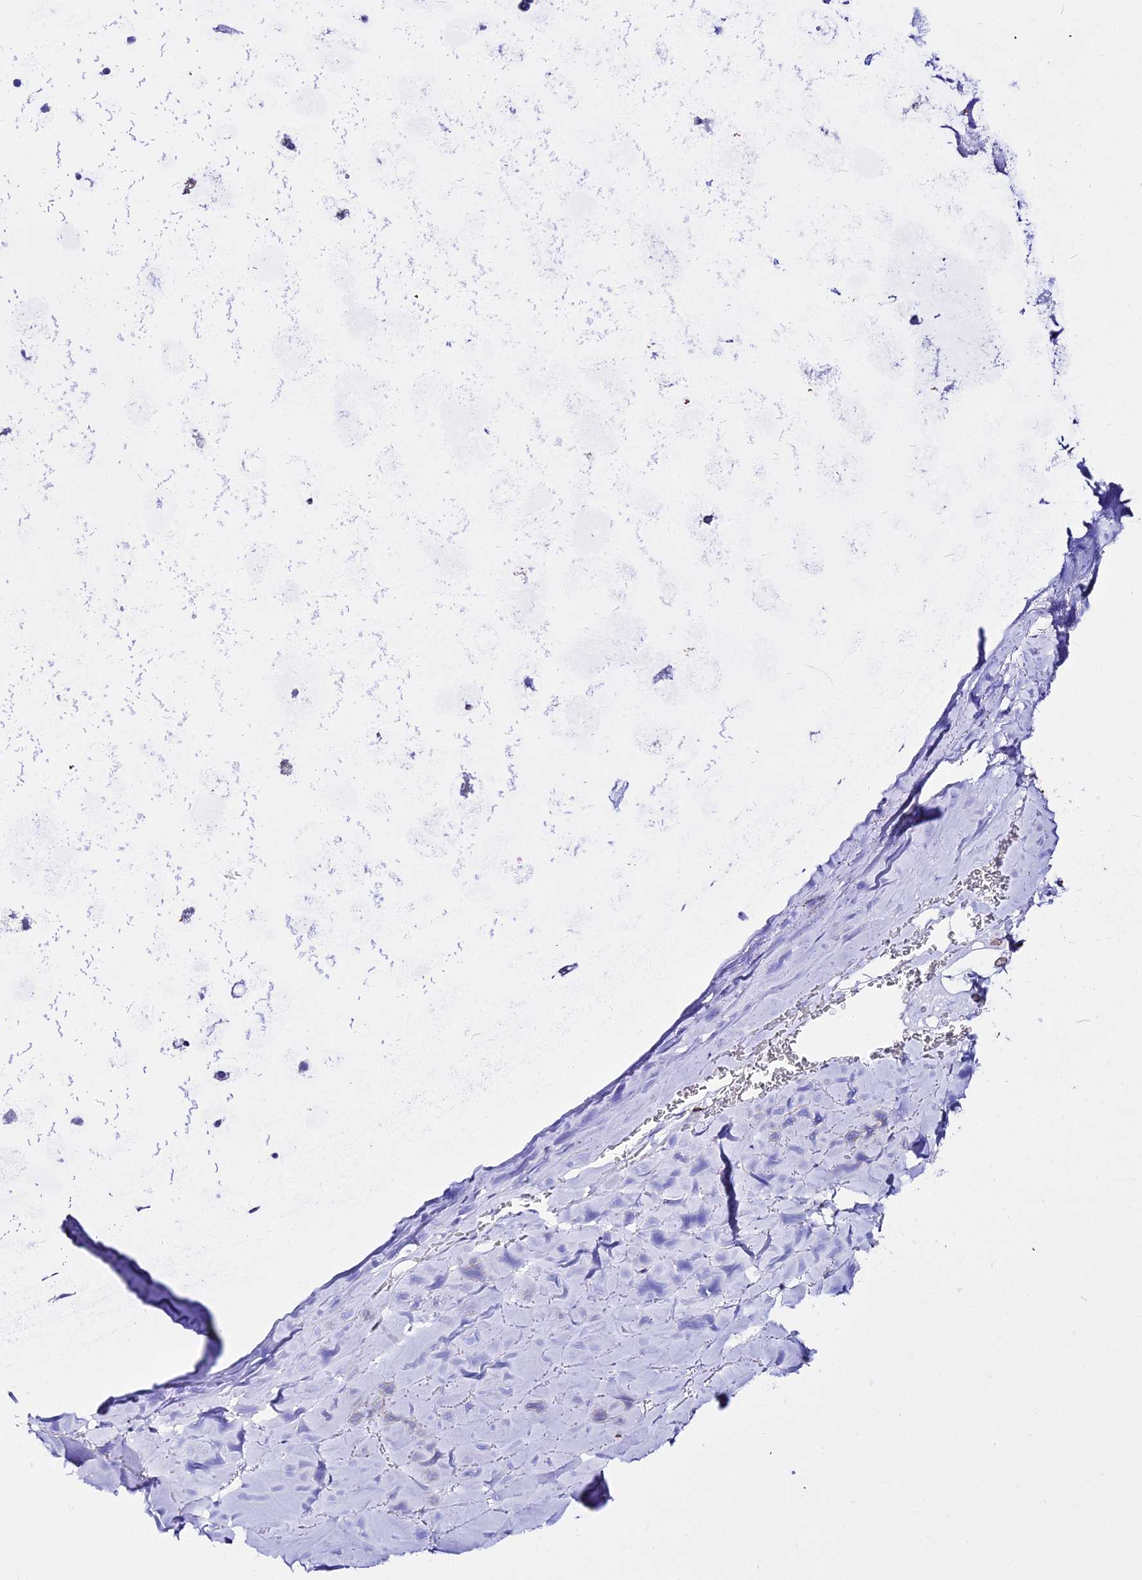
{"staining": {"intensity": "negative", "quantity": "none", "location": "none"}, "tissue": "adipose tissue", "cell_type": "Adipocytes", "image_type": "normal", "snomed": [{"axis": "morphology", "description": "Normal tissue, NOS"}, {"axis": "topography", "description": "Cartilage tissue"}], "caption": "Human adipose tissue stained for a protein using immunohistochemistry demonstrates no positivity in adipocytes.", "gene": "CSRP1", "patient": {"sex": "male", "age": 66}}